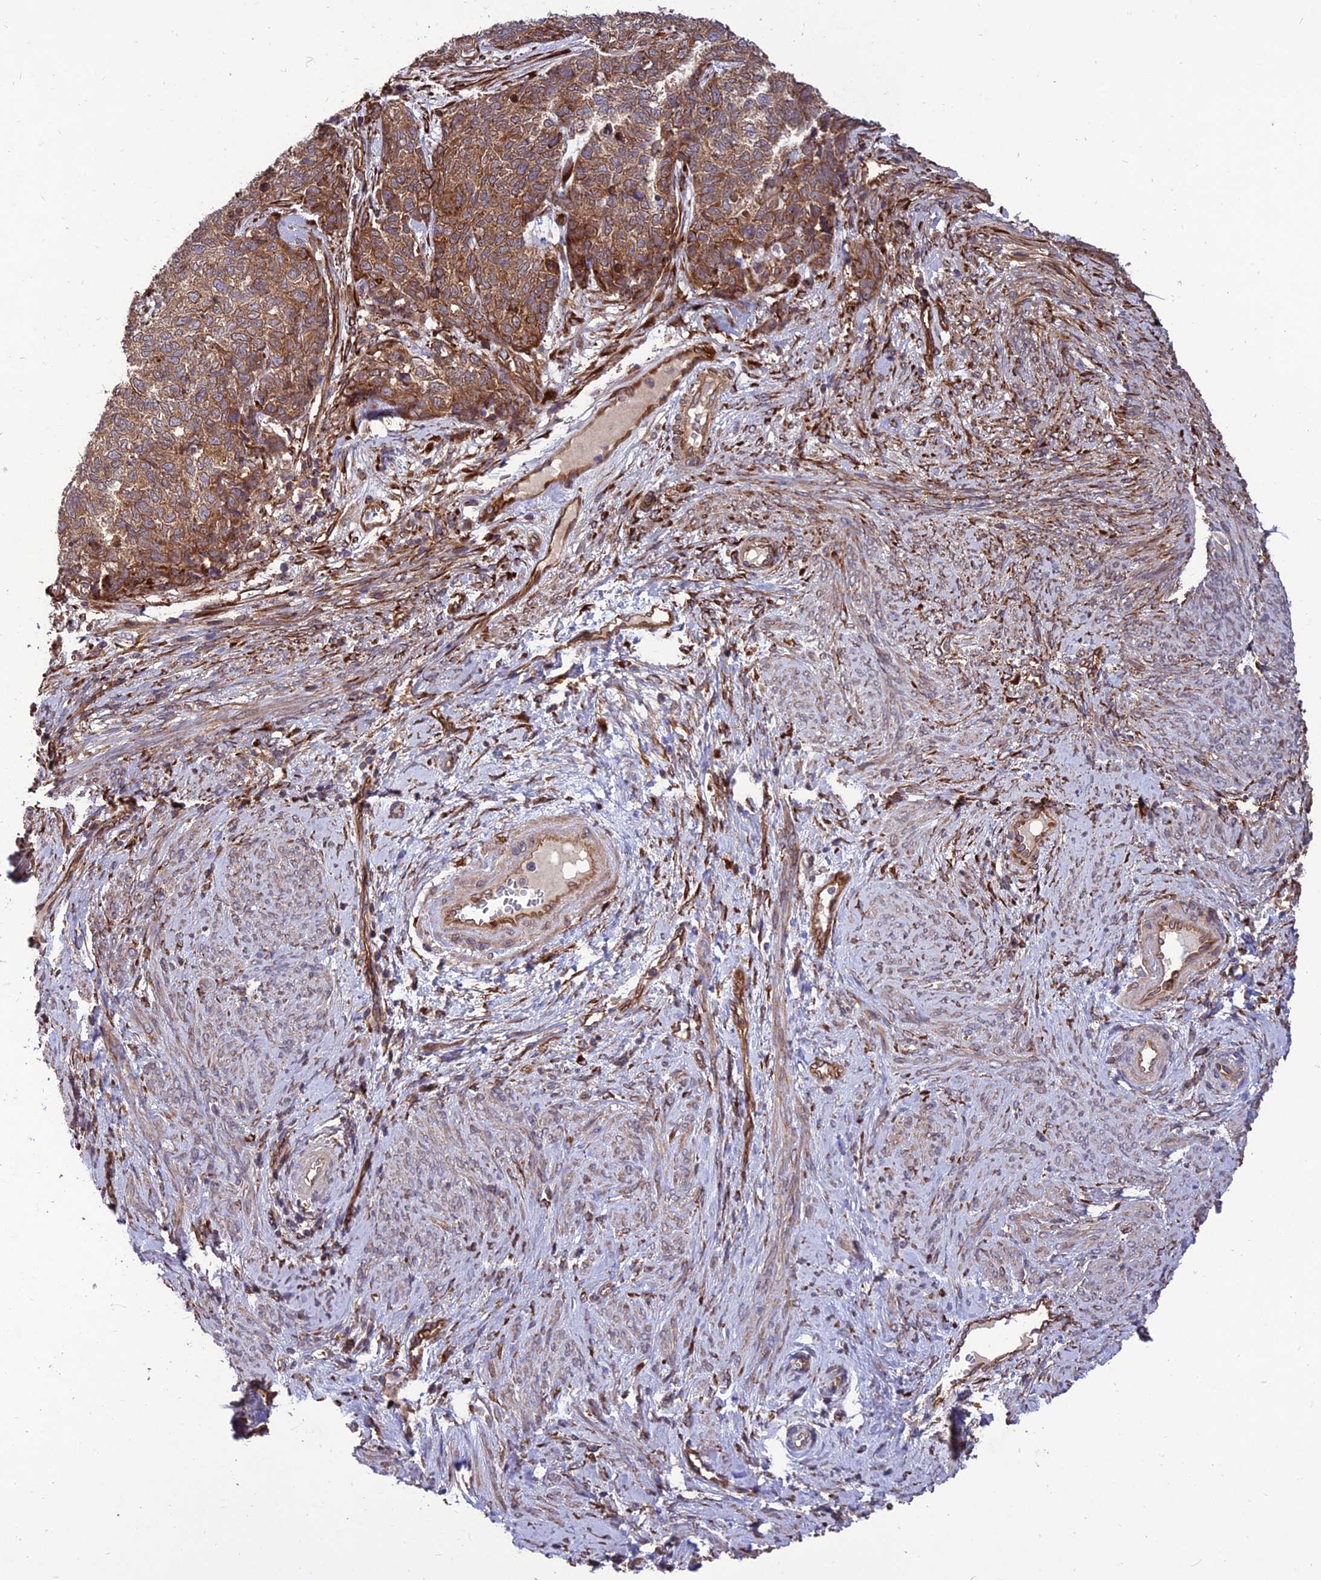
{"staining": {"intensity": "moderate", "quantity": ">75%", "location": "cytoplasmic/membranous"}, "tissue": "cervical cancer", "cell_type": "Tumor cells", "image_type": "cancer", "snomed": [{"axis": "morphology", "description": "Squamous cell carcinoma, NOS"}, {"axis": "topography", "description": "Cervix"}], "caption": "A photomicrograph of human squamous cell carcinoma (cervical) stained for a protein shows moderate cytoplasmic/membranous brown staining in tumor cells. Nuclei are stained in blue.", "gene": "CRTAP", "patient": {"sex": "female", "age": 63}}